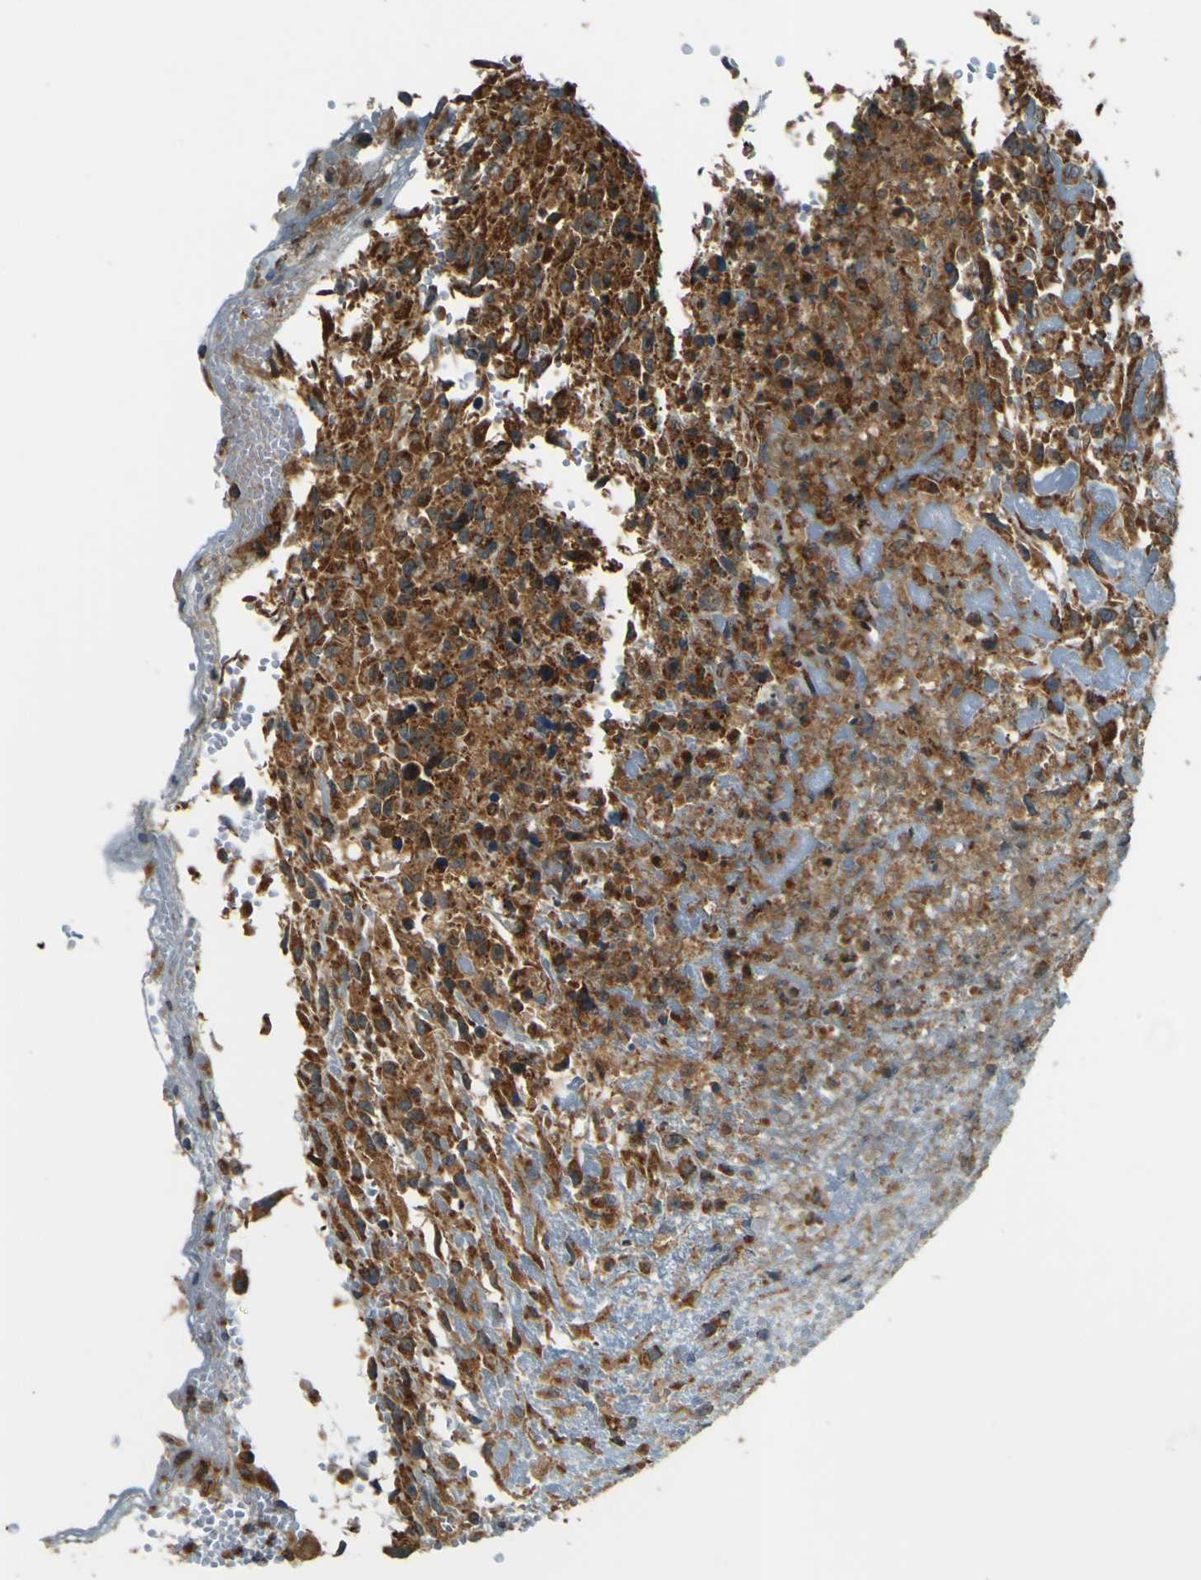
{"staining": {"intensity": "strong", "quantity": ">75%", "location": "cytoplasmic/membranous"}, "tissue": "urothelial cancer", "cell_type": "Tumor cells", "image_type": "cancer", "snomed": [{"axis": "morphology", "description": "Urothelial carcinoma, High grade"}, {"axis": "topography", "description": "Urinary bladder"}], "caption": "High-grade urothelial carcinoma tissue demonstrates strong cytoplasmic/membranous staining in about >75% of tumor cells, visualized by immunohistochemistry.", "gene": "DNAJC5", "patient": {"sex": "male", "age": 66}}